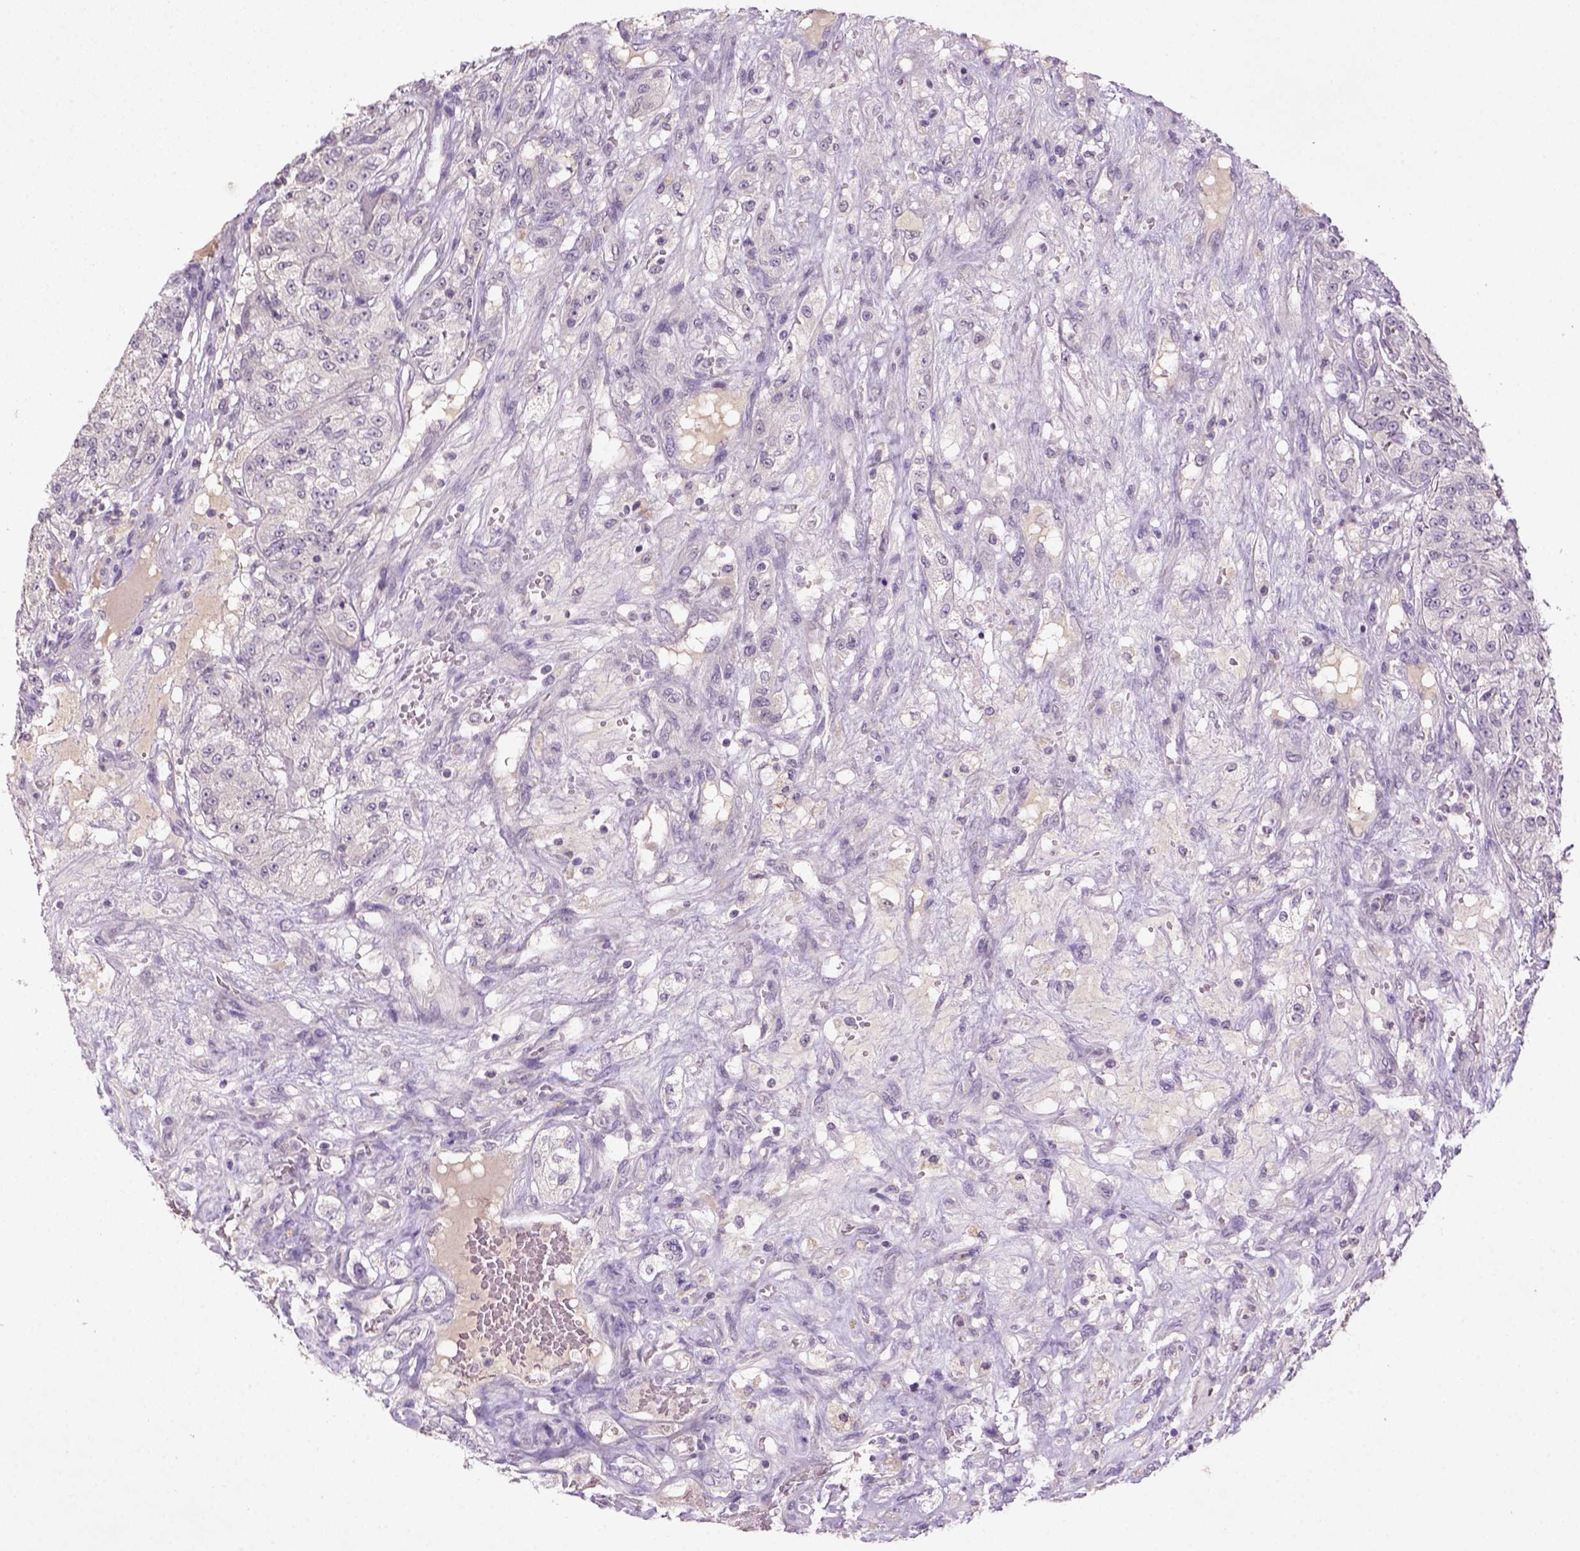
{"staining": {"intensity": "negative", "quantity": "none", "location": "none"}, "tissue": "renal cancer", "cell_type": "Tumor cells", "image_type": "cancer", "snomed": [{"axis": "morphology", "description": "Adenocarcinoma, NOS"}, {"axis": "topography", "description": "Kidney"}], "caption": "IHC of human renal adenocarcinoma exhibits no expression in tumor cells.", "gene": "NLGN2", "patient": {"sex": "female", "age": 63}}